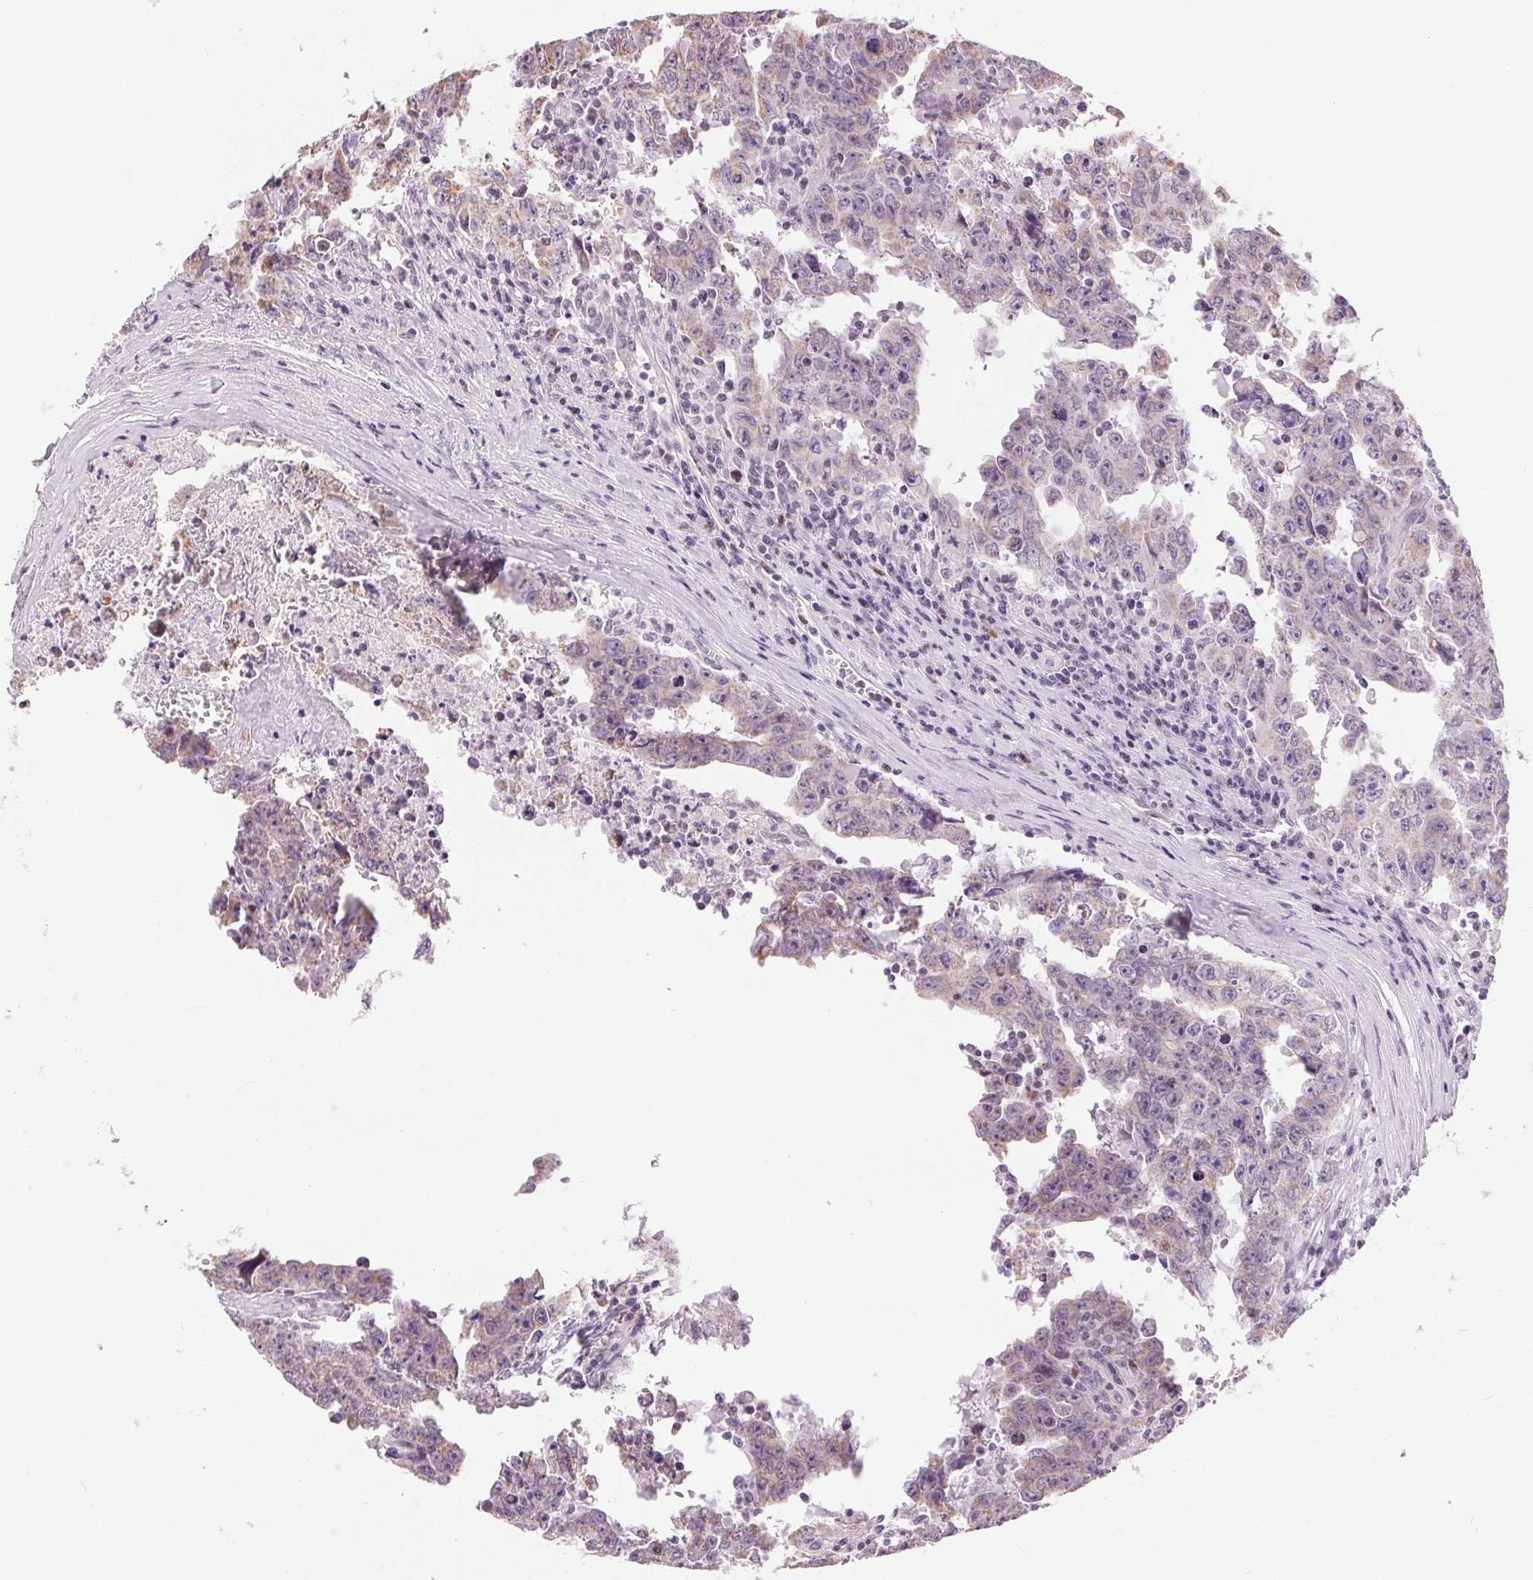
{"staining": {"intensity": "negative", "quantity": "none", "location": "none"}, "tissue": "testis cancer", "cell_type": "Tumor cells", "image_type": "cancer", "snomed": [{"axis": "morphology", "description": "Carcinoma, Embryonal, NOS"}, {"axis": "topography", "description": "Testis"}], "caption": "A photomicrograph of human testis embryonal carcinoma is negative for staining in tumor cells.", "gene": "POU2F2", "patient": {"sex": "male", "age": 22}}